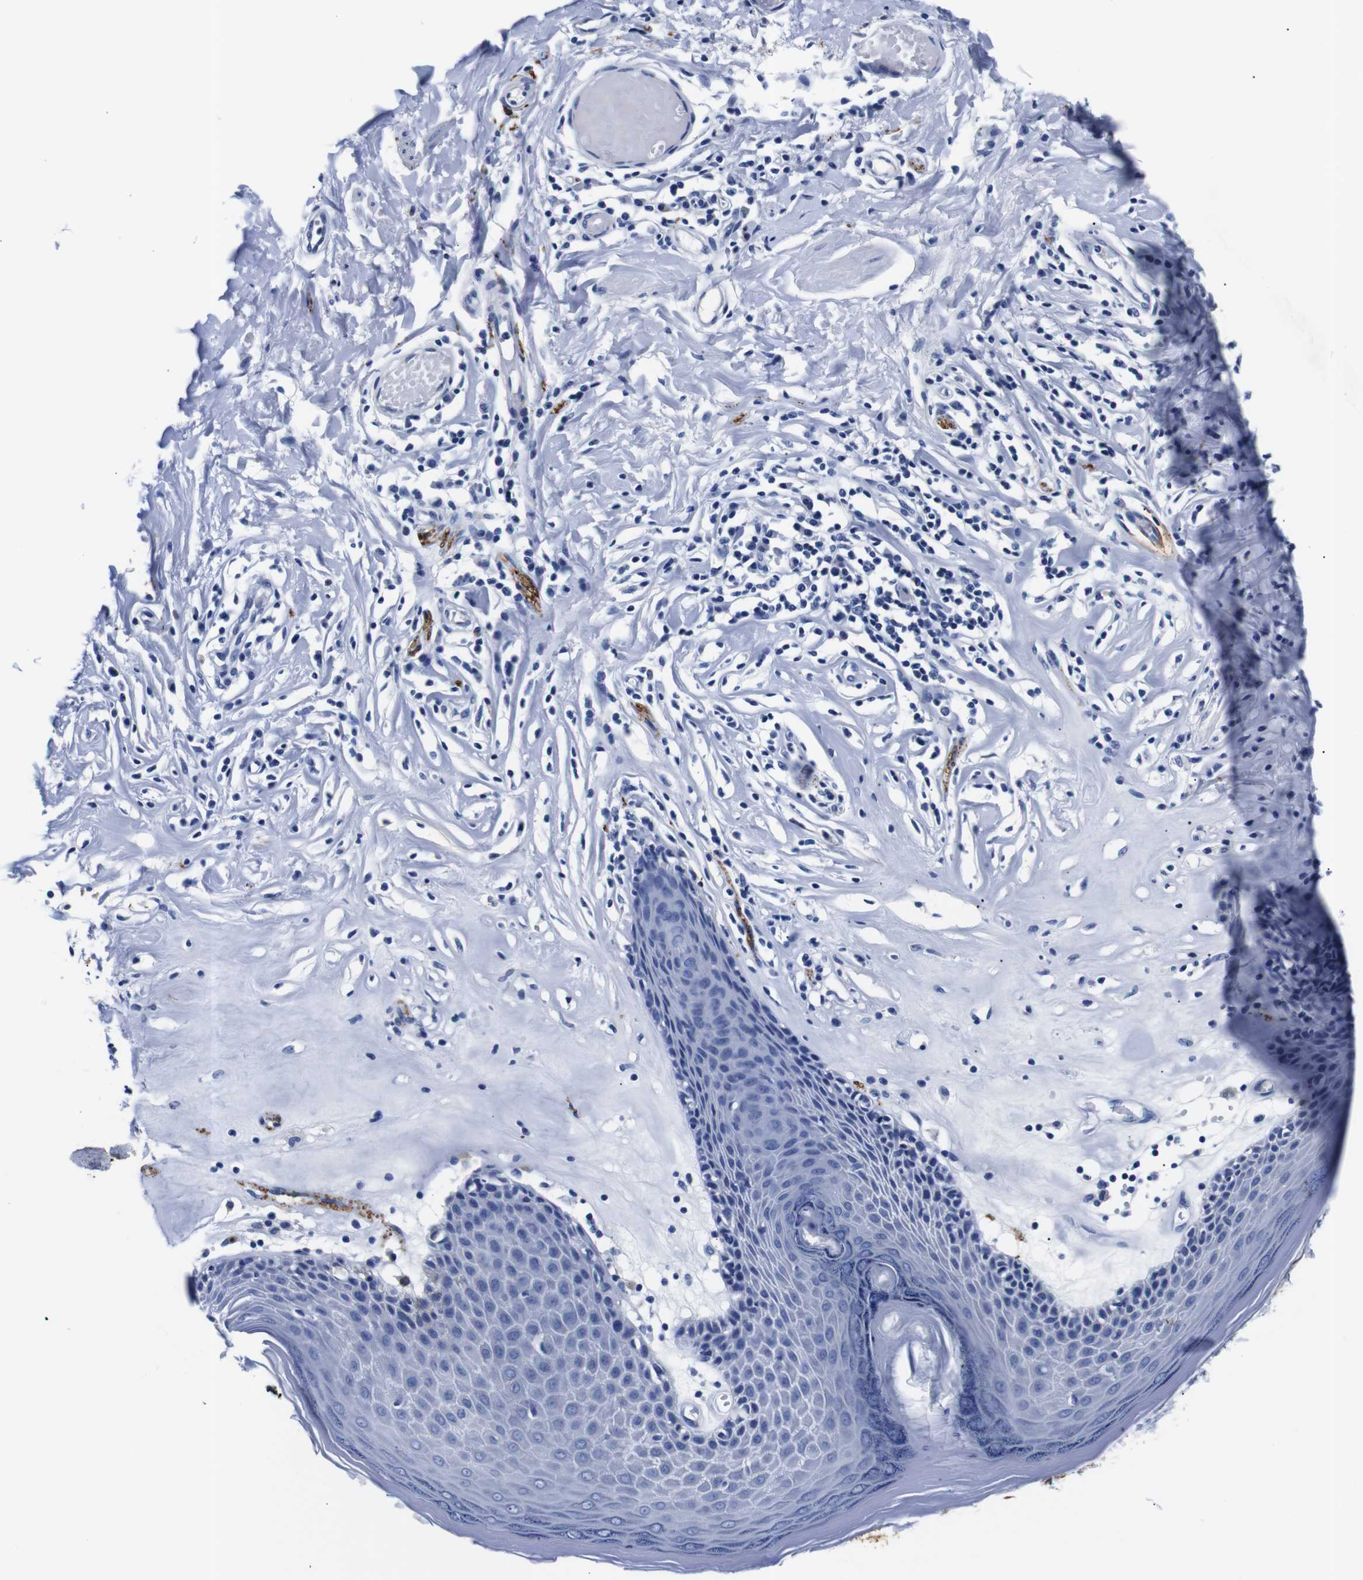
{"staining": {"intensity": "negative", "quantity": "none", "location": "none"}, "tissue": "skin", "cell_type": "Epidermal cells", "image_type": "normal", "snomed": [{"axis": "morphology", "description": "Normal tissue, NOS"}, {"axis": "morphology", "description": "Inflammation, NOS"}, {"axis": "topography", "description": "Vulva"}], "caption": "An immunohistochemistry photomicrograph of normal skin is shown. There is no staining in epidermal cells of skin.", "gene": "GAP43", "patient": {"sex": "female", "age": 84}}